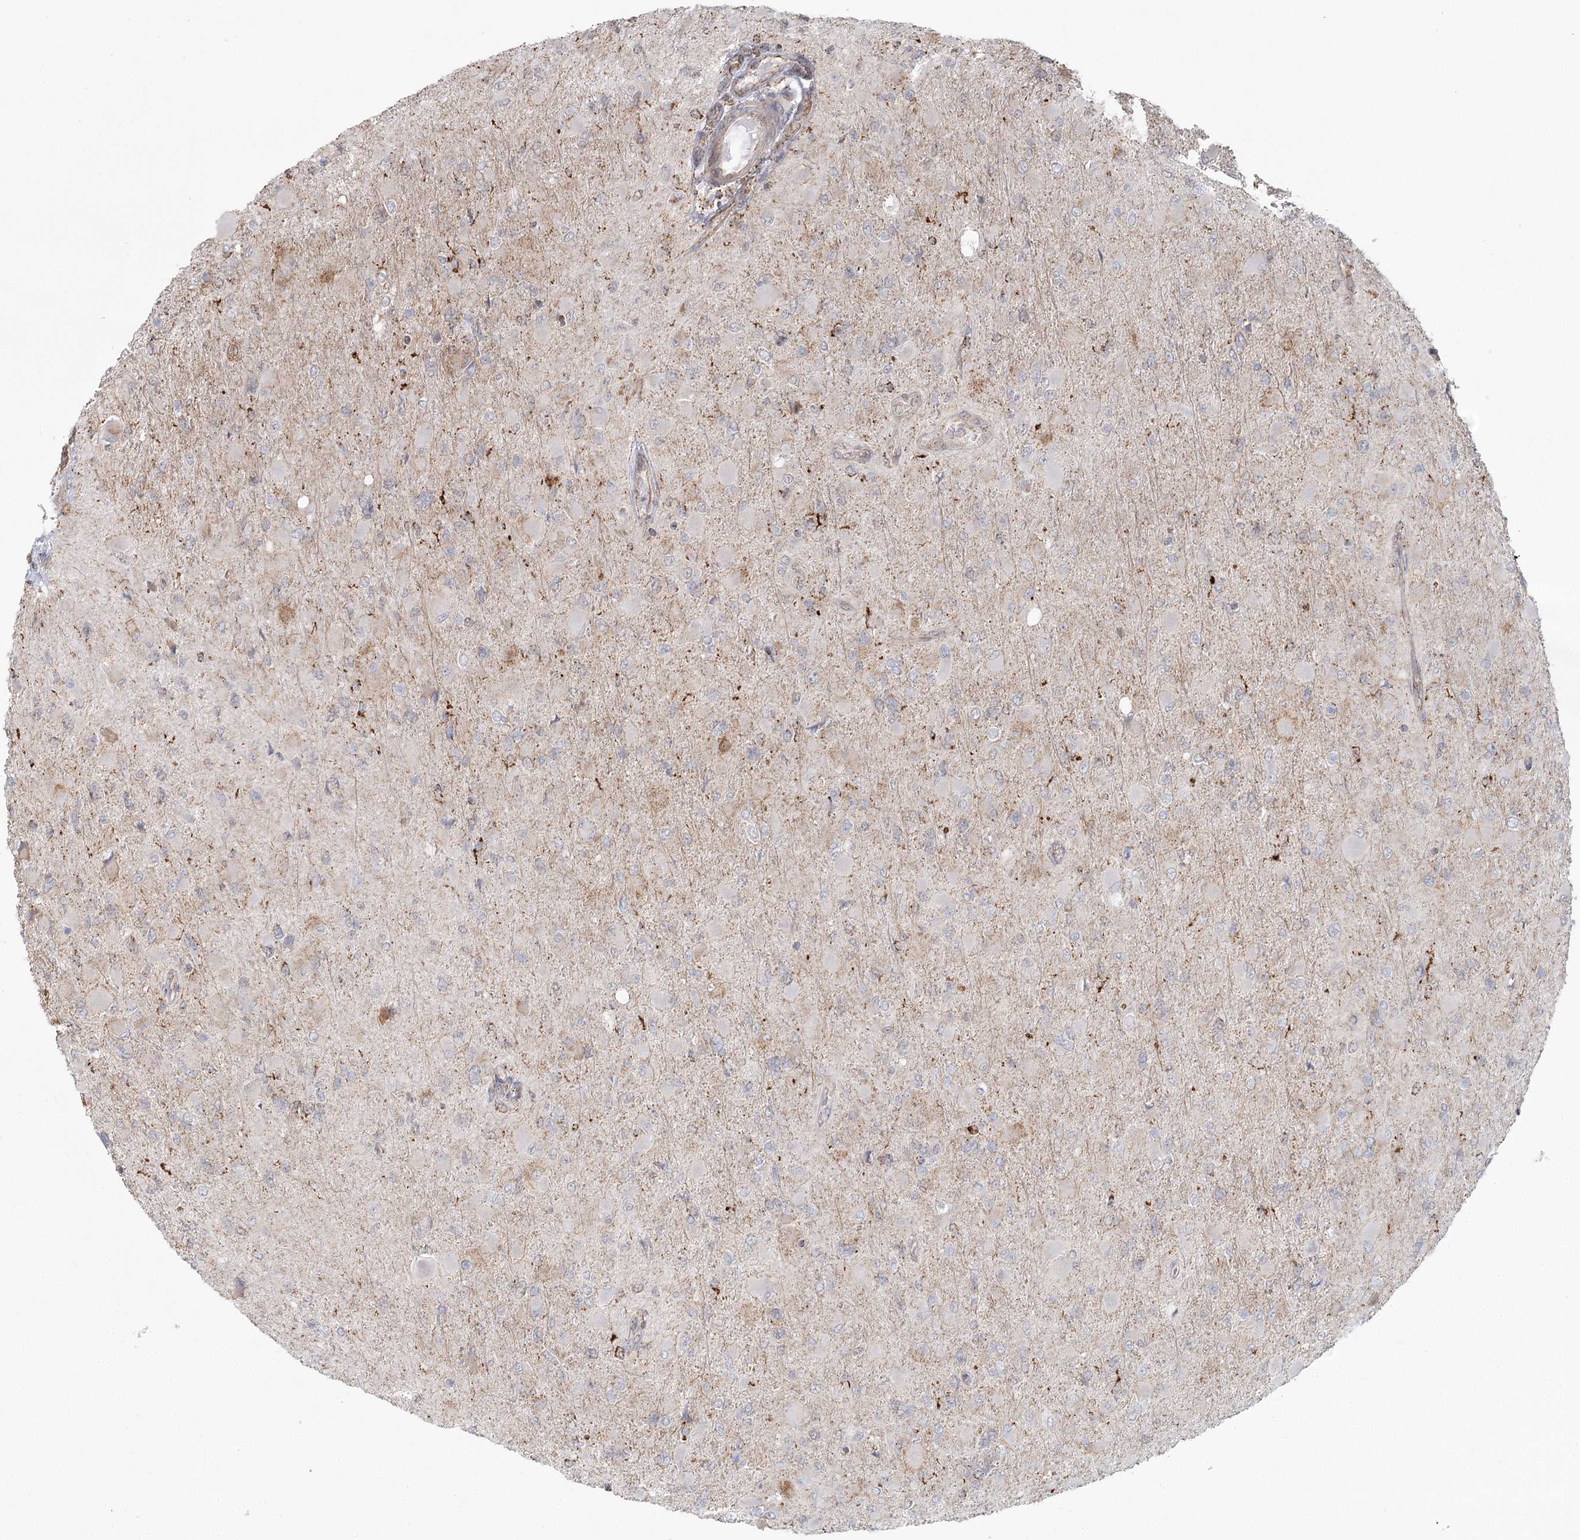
{"staining": {"intensity": "negative", "quantity": "none", "location": "none"}, "tissue": "glioma", "cell_type": "Tumor cells", "image_type": "cancer", "snomed": [{"axis": "morphology", "description": "Glioma, malignant, High grade"}, {"axis": "topography", "description": "Cerebral cortex"}], "caption": "Malignant glioma (high-grade) stained for a protein using immunohistochemistry (IHC) shows no positivity tumor cells.", "gene": "LACTB", "patient": {"sex": "female", "age": 36}}